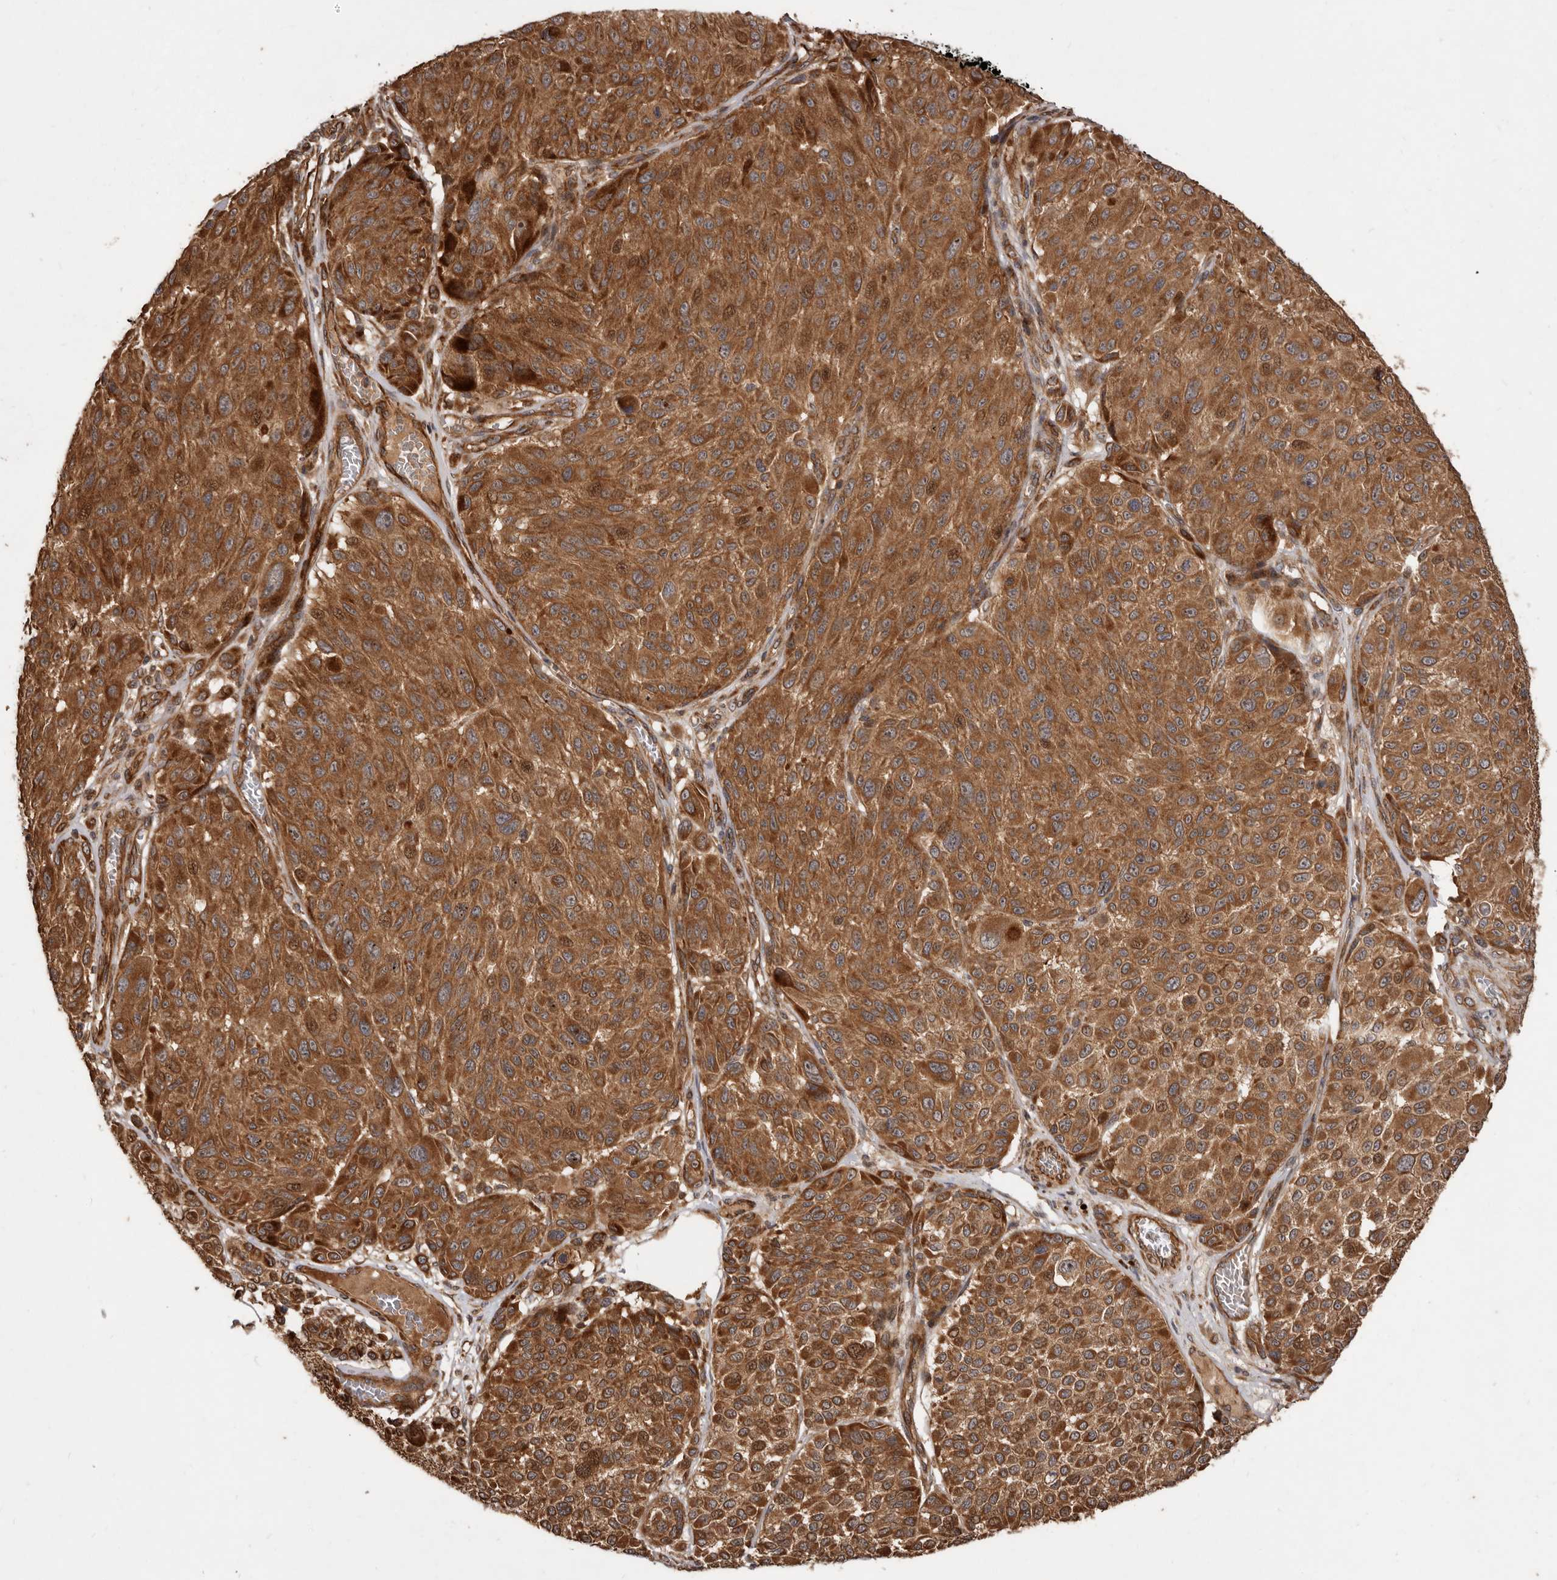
{"staining": {"intensity": "moderate", "quantity": ">75%", "location": "cytoplasmic/membranous,nuclear"}, "tissue": "melanoma", "cell_type": "Tumor cells", "image_type": "cancer", "snomed": [{"axis": "morphology", "description": "Malignant melanoma, NOS"}, {"axis": "topography", "description": "Skin"}], "caption": "The histopathology image exhibits immunohistochemical staining of malignant melanoma. There is moderate cytoplasmic/membranous and nuclear staining is present in about >75% of tumor cells.", "gene": "STK36", "patient": {"sex": "male", "age": 83}}